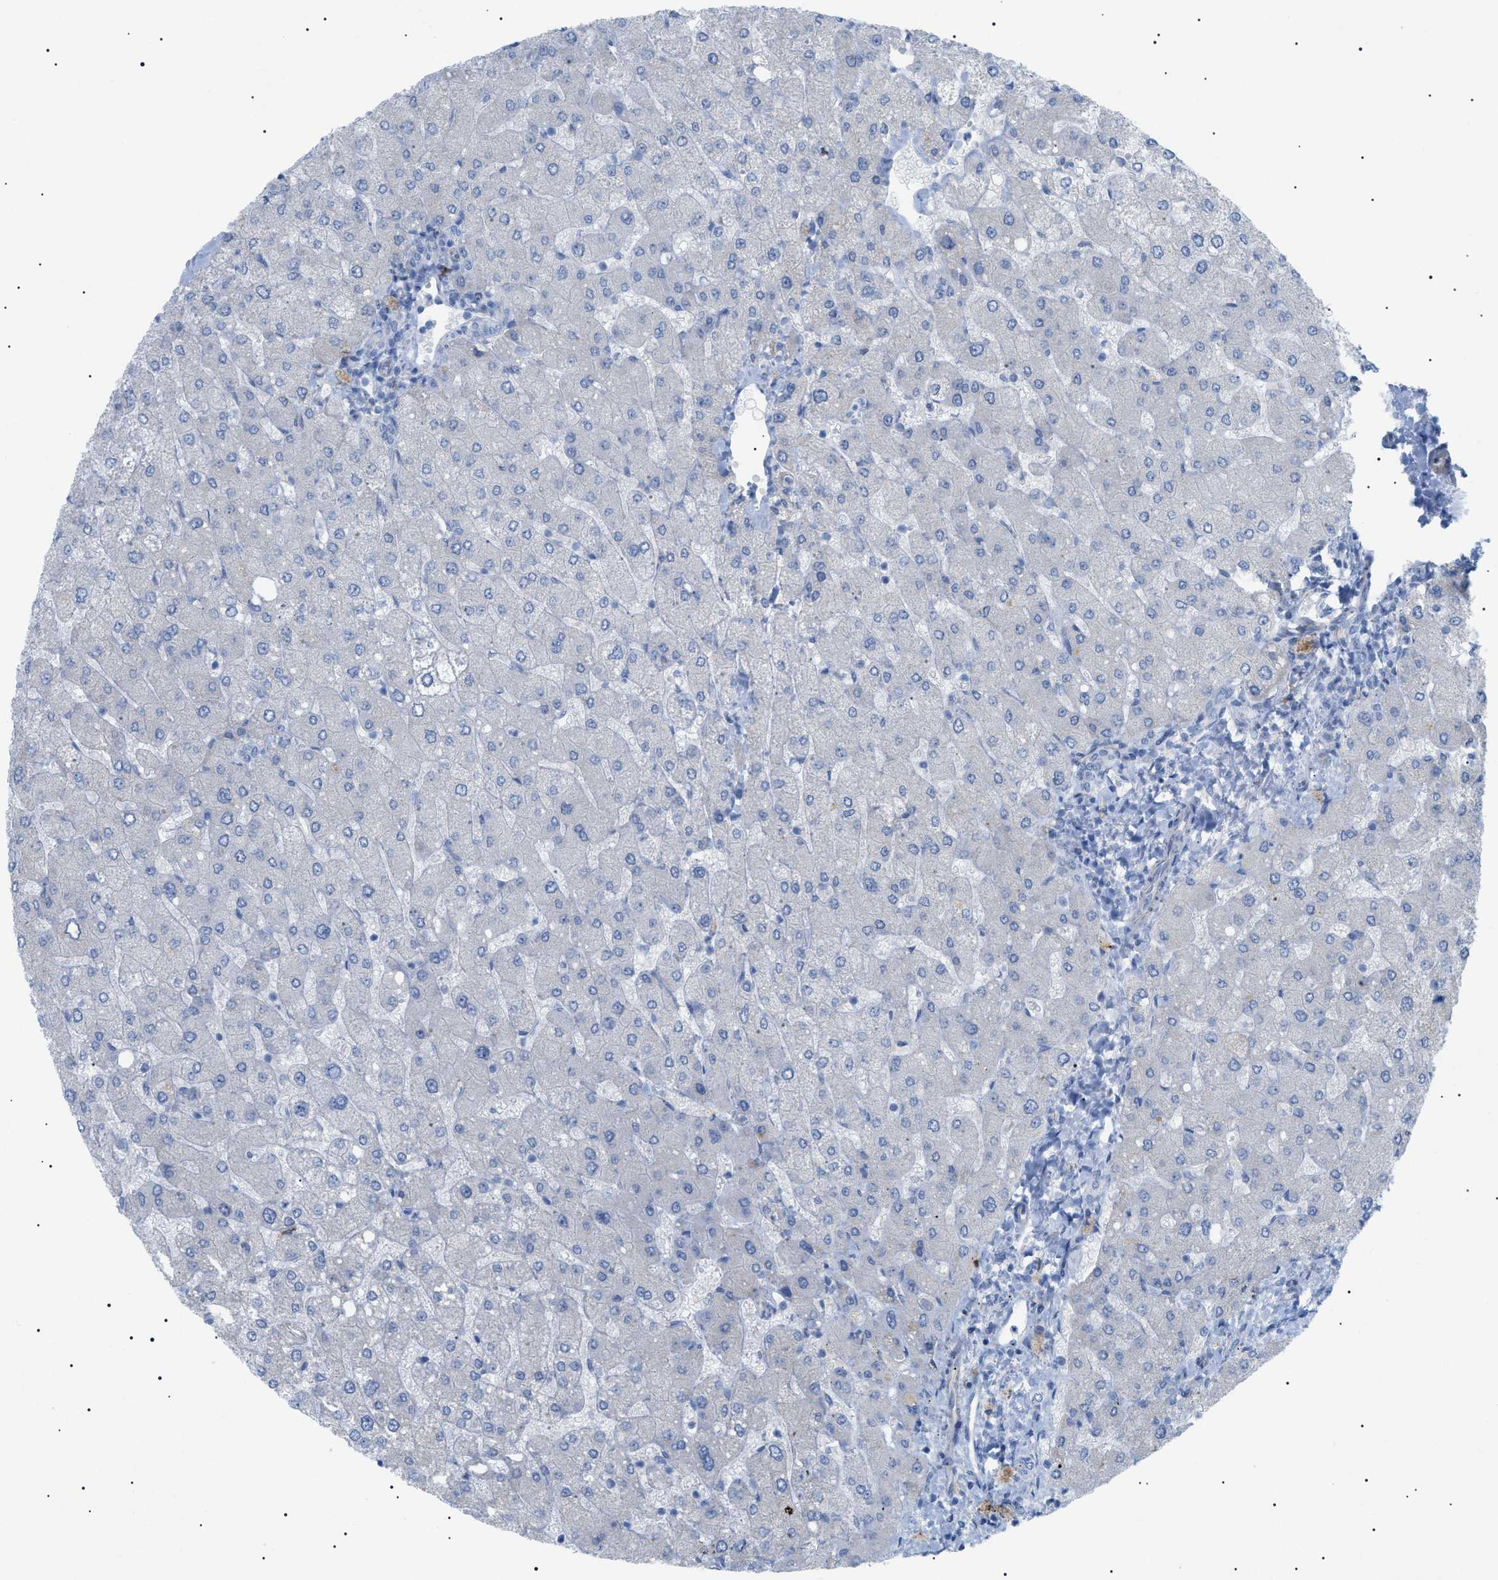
{"staining": {"intensity": "negative", "quantity": "none", "location": "none"}, "tissue": "liver", "cell_type": "Cholangiocytes", "image_type": "normal", "snomed": [{"axis": "morphology", "description": "Normal tissue, NOS"}, {"axis": "topography", "description": "Liver"}], "caption": "Protein analysis of normal liver shows no significant expression in cholangiocytes.", "gene": "ADAMTS1", "patient": {"sex": "male", "age": 55}}